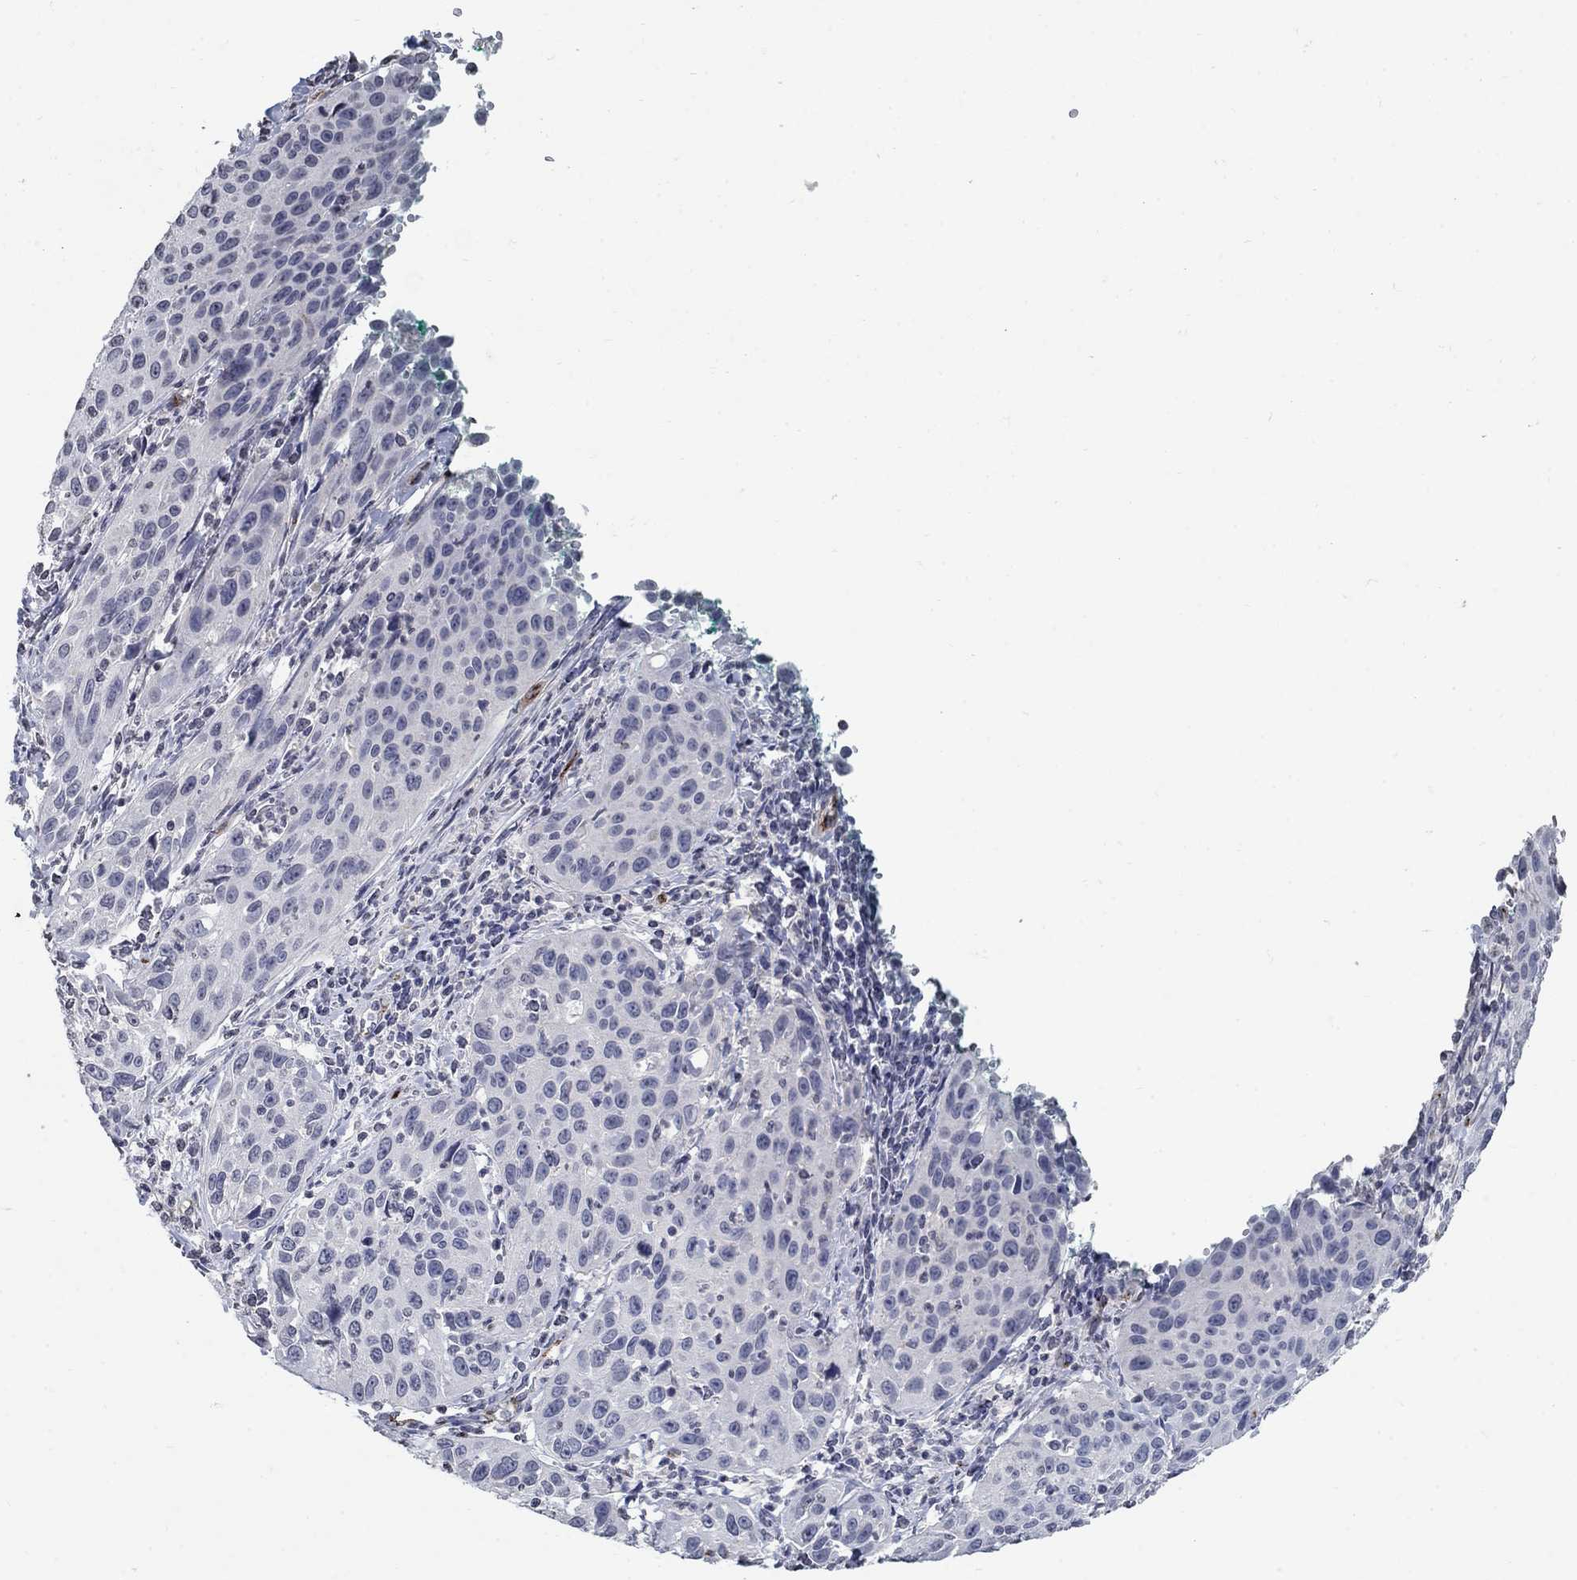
{"staining": {"intensity": "negative", "quantity": "none", "location": "none"}, "tissue": "cervical cancer", "cell_type": "Tumor cells", "image_type": "cancer", "snomed": [{"axis": "morphology", "description": "Squamous cell carcinoma, NOS"}, {"axis": "topography", "description": "Cervix"}], "caption": "Human cervical cancer (squamous cell carcinoma) stained for a protein using immunohistochemistry displays no staining in tumor cells.", "gene": "TINAG", "patient": {"sex": "female", "age": 26}}